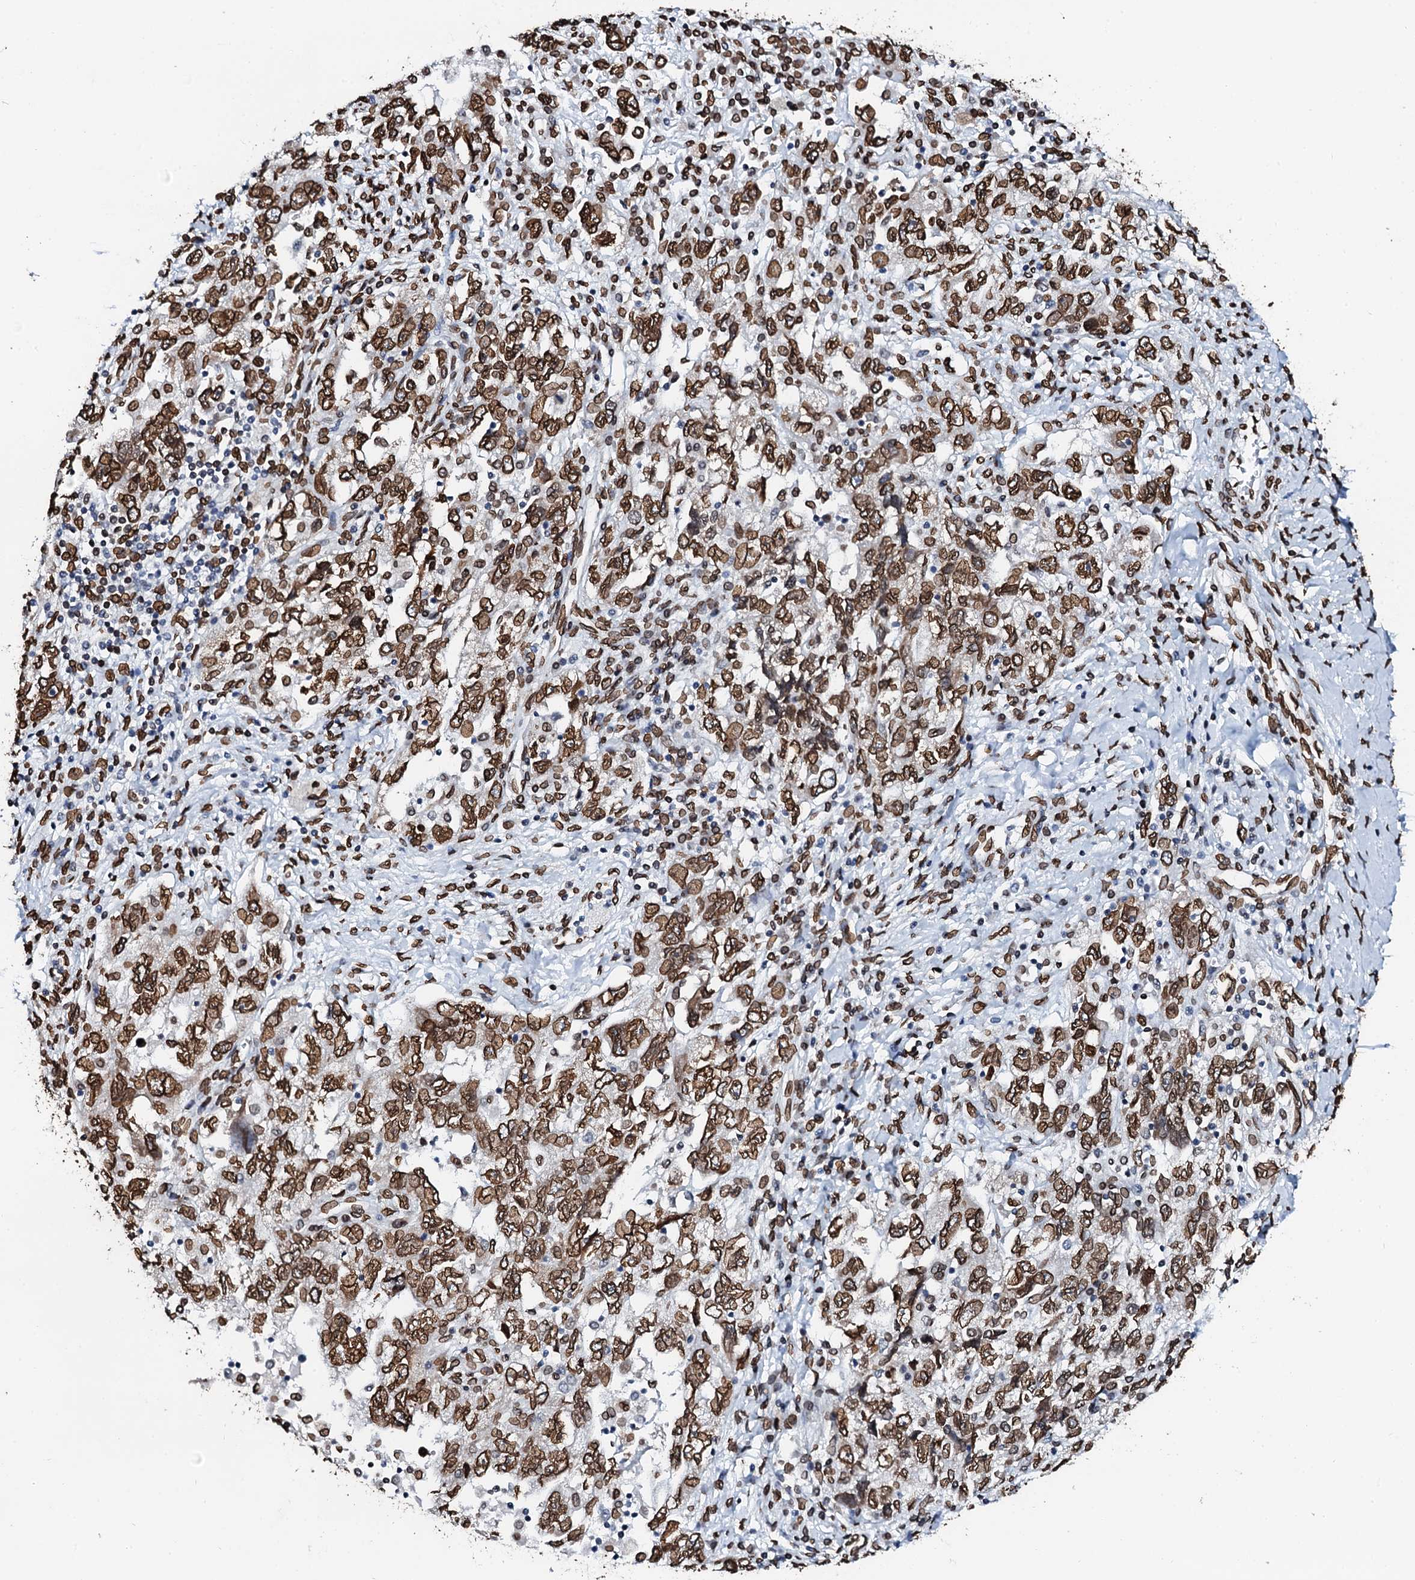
{"staining": {"intensity": "strong", "quantity": ">75%", "location": "nuclear"}, "tissue": "ovarian cancer", "cell_type": "Tumor cells", "image_type": "cancer", "snomed": [{"axis": "morphology", "description": "Carcinoma, NOS"}, {"axis": "morphology", "description": "Cystadenocarcinoma, serous, NOS"}, {"axis": "topography", "description": "Ovary"}], "caption": "This is a photomicrograph of IHC staining of ovarian cancer (carcinoma), which shows strong positivity in the nuclear of tumor cells.", "gene": "KATNAL2", "patient": {"sex": "female", "age": 69}}